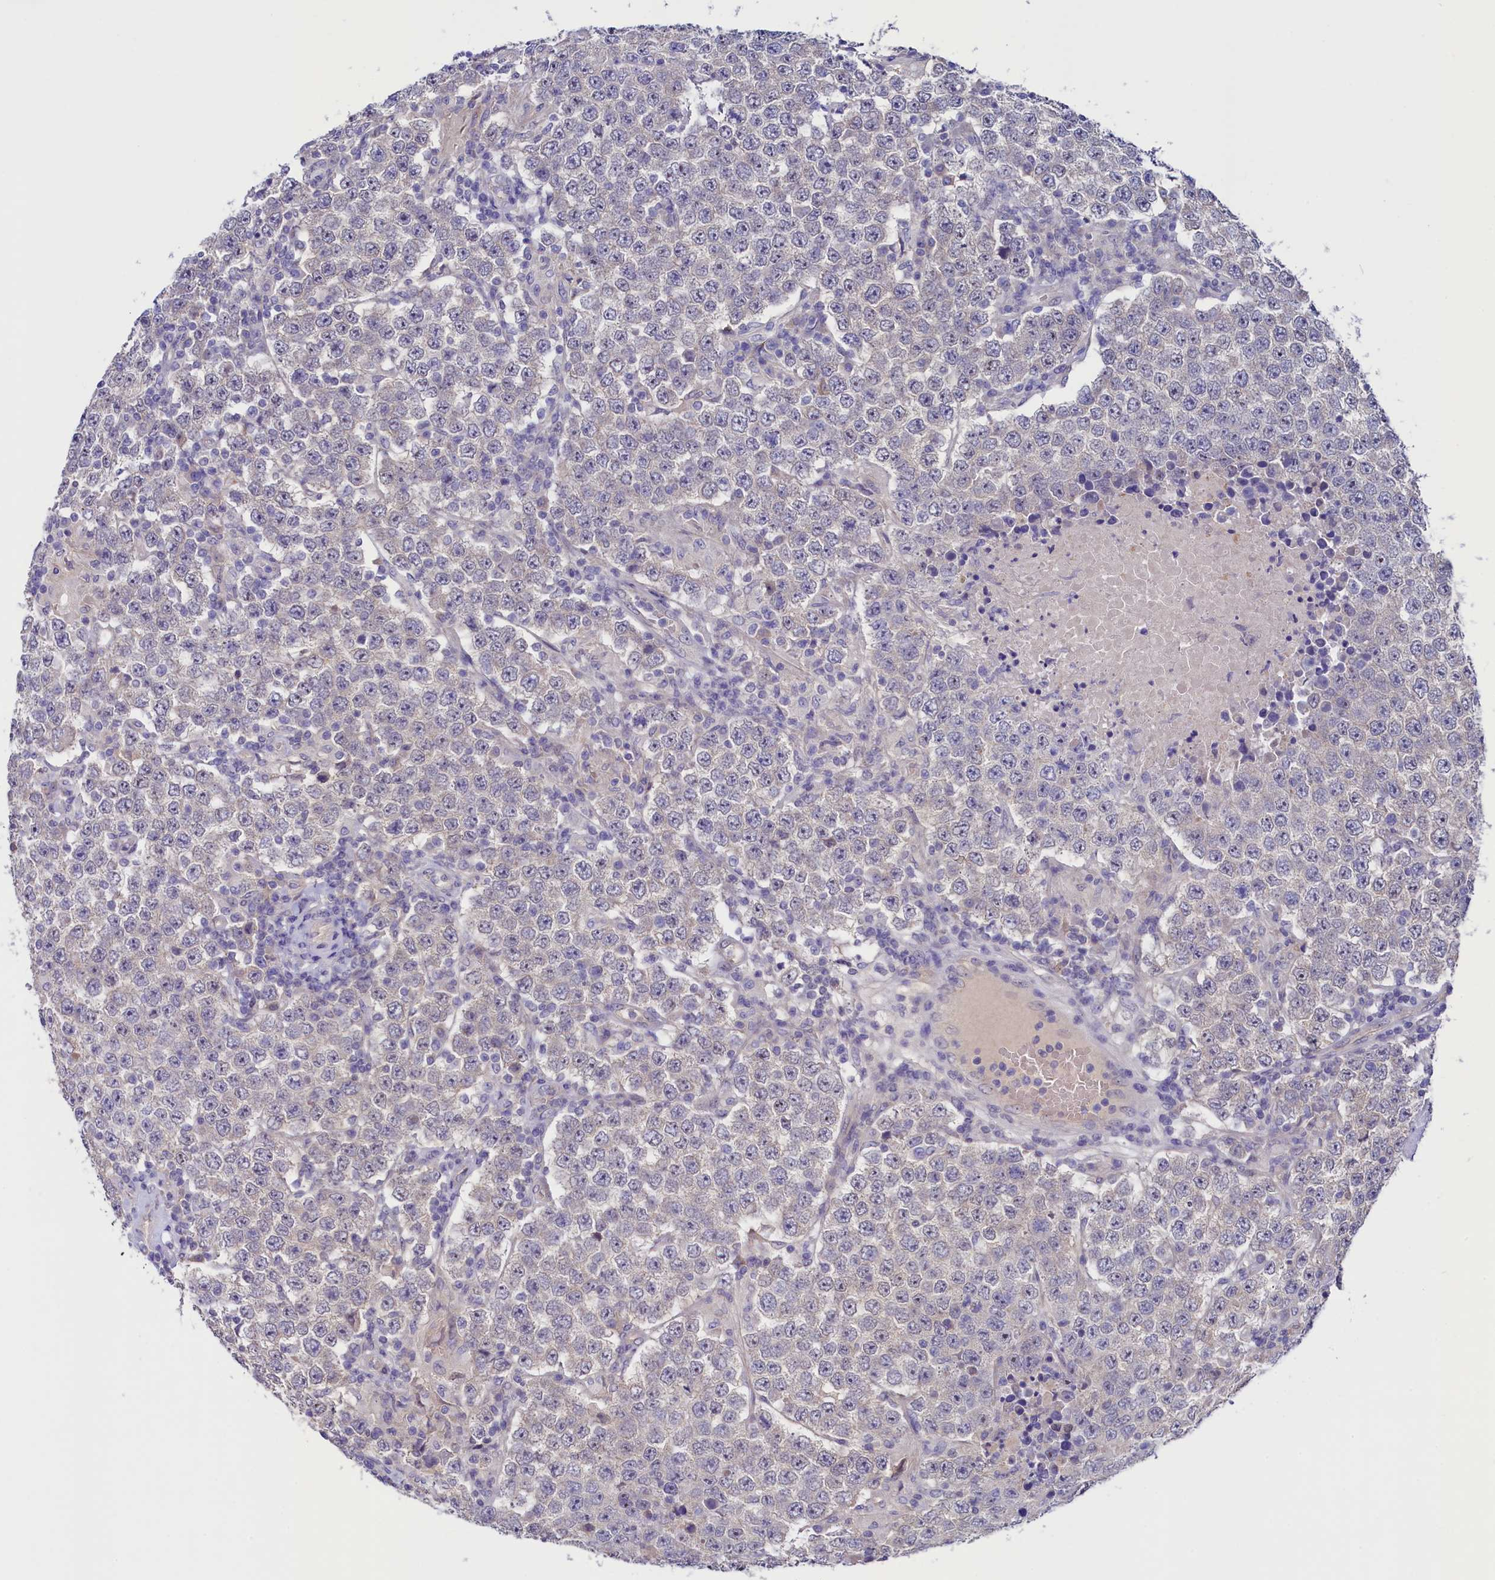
{"staining": {"intensity": "negative", "quantity": "none", "location": "none"}, "tissue": "testis cancer", "cell_type": "Tumor cells", "image_type": "cancer", "snomed": [{"axis": "morphology", "description": "Normal tissue, NOS"}, {"axis": "morphology", "description": "Urothelial carcinoma, High grade"}, {"axis": "morphology", "description": "Seminoma, NOS"}, {"axis": "morphology", "description": "Carcinoma, Embryonal, NOS"}, {"axis": "topography", "description": "Urinary bladder"}, {"axis": "topography", "description": "Testis"}], "caption": "An image of human testis cancer is negative for staining in tumor cells.", "gene": "FLYWCH2", "patient": {"sex": "male", "age": 41}}